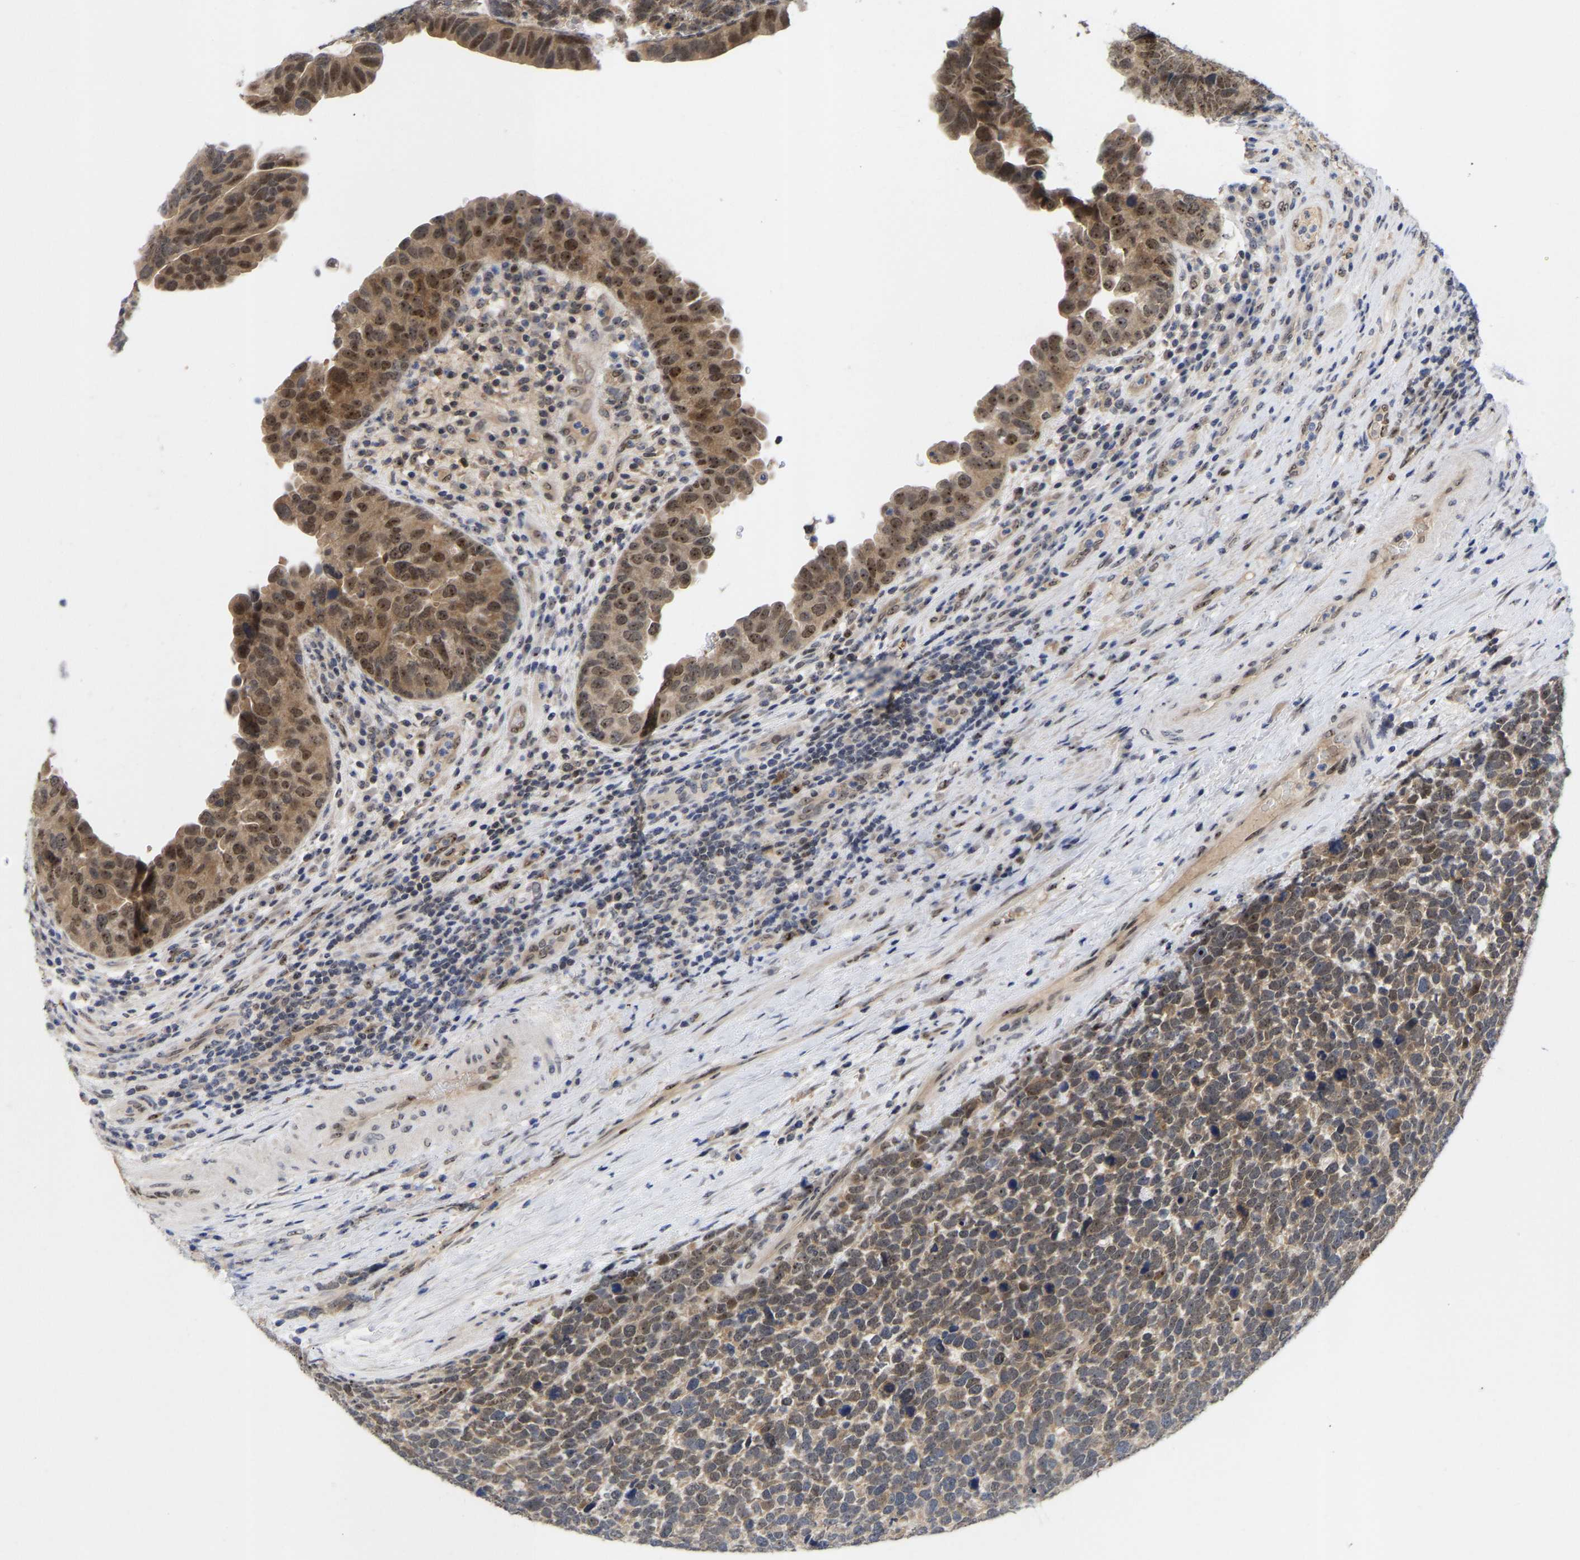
{"staining": {"intensity": "moderate", "quantity": "25%-75%", "location": "cytoplasmic/membranous,nuclear"}, "tissue": "urothelial cancer", "cell_type": "Tumor cells", "image_type": "cancer", "snomed": [{"axis": "morphology", "description": "Urothelial carcinoma, High grade"}, {"axis": "topography", "description": "Urinary bladder"}], "caption": "Urothelial carcinoma (high-grade) stained with DAB (3,3'-diaminobenzidine) IHC demonstrates medium levels of moderate cytoplasmic/membranous and nuclear staining in about 25%-75% of tumor cells. The protein of interest is stained brown, and the nuclei are stained in blue (DAB (3,3'-diaminobenzidine) IHC with brightfield microscopy, high magnification).", "gene": "NLE1", "patient": {"sex": "female", "age": 82}}